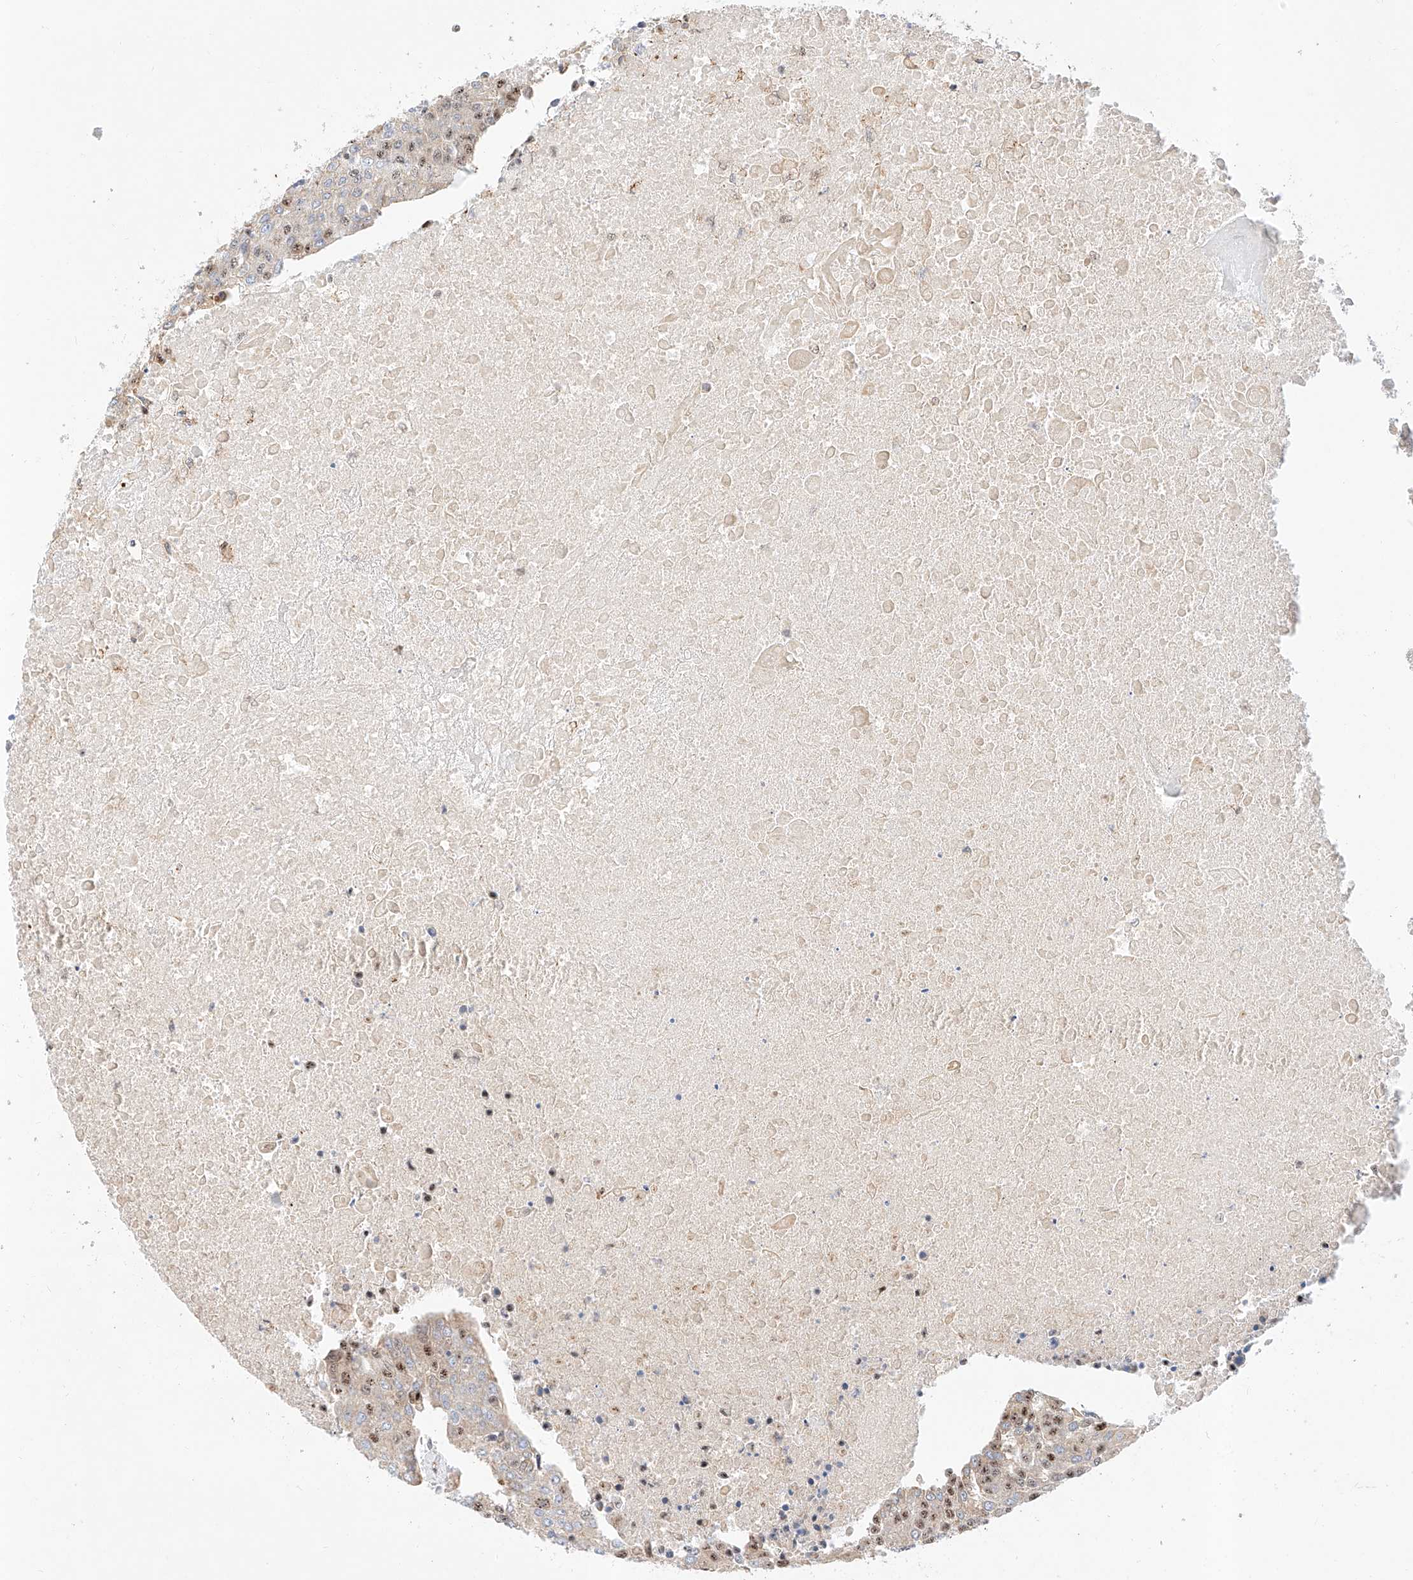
{"staining": {"intensity": "moderate", "quantity": "25%-75%", "location": "nuclear"}, "tissue": "urothelial cancer", "cell_type": "Tumor cells", "image_type": "cancer", "snomed": [{"axis": "morphology", "description": "Urothelial carcinoma, High grade"}, {"axis": "topography", "description": "Urinary bladder"}], "caption": "Brown immunohistochemical staining in human urothelial carcinoma (high-grade) exhibits moderate nuclear positivity in approximately 25%-75% of tumor cells. (DAB IHC with brightfield microscopy, high magnification).", "gene": "ATXN7L2", "patient": {"sex": "female", "age": 85}}